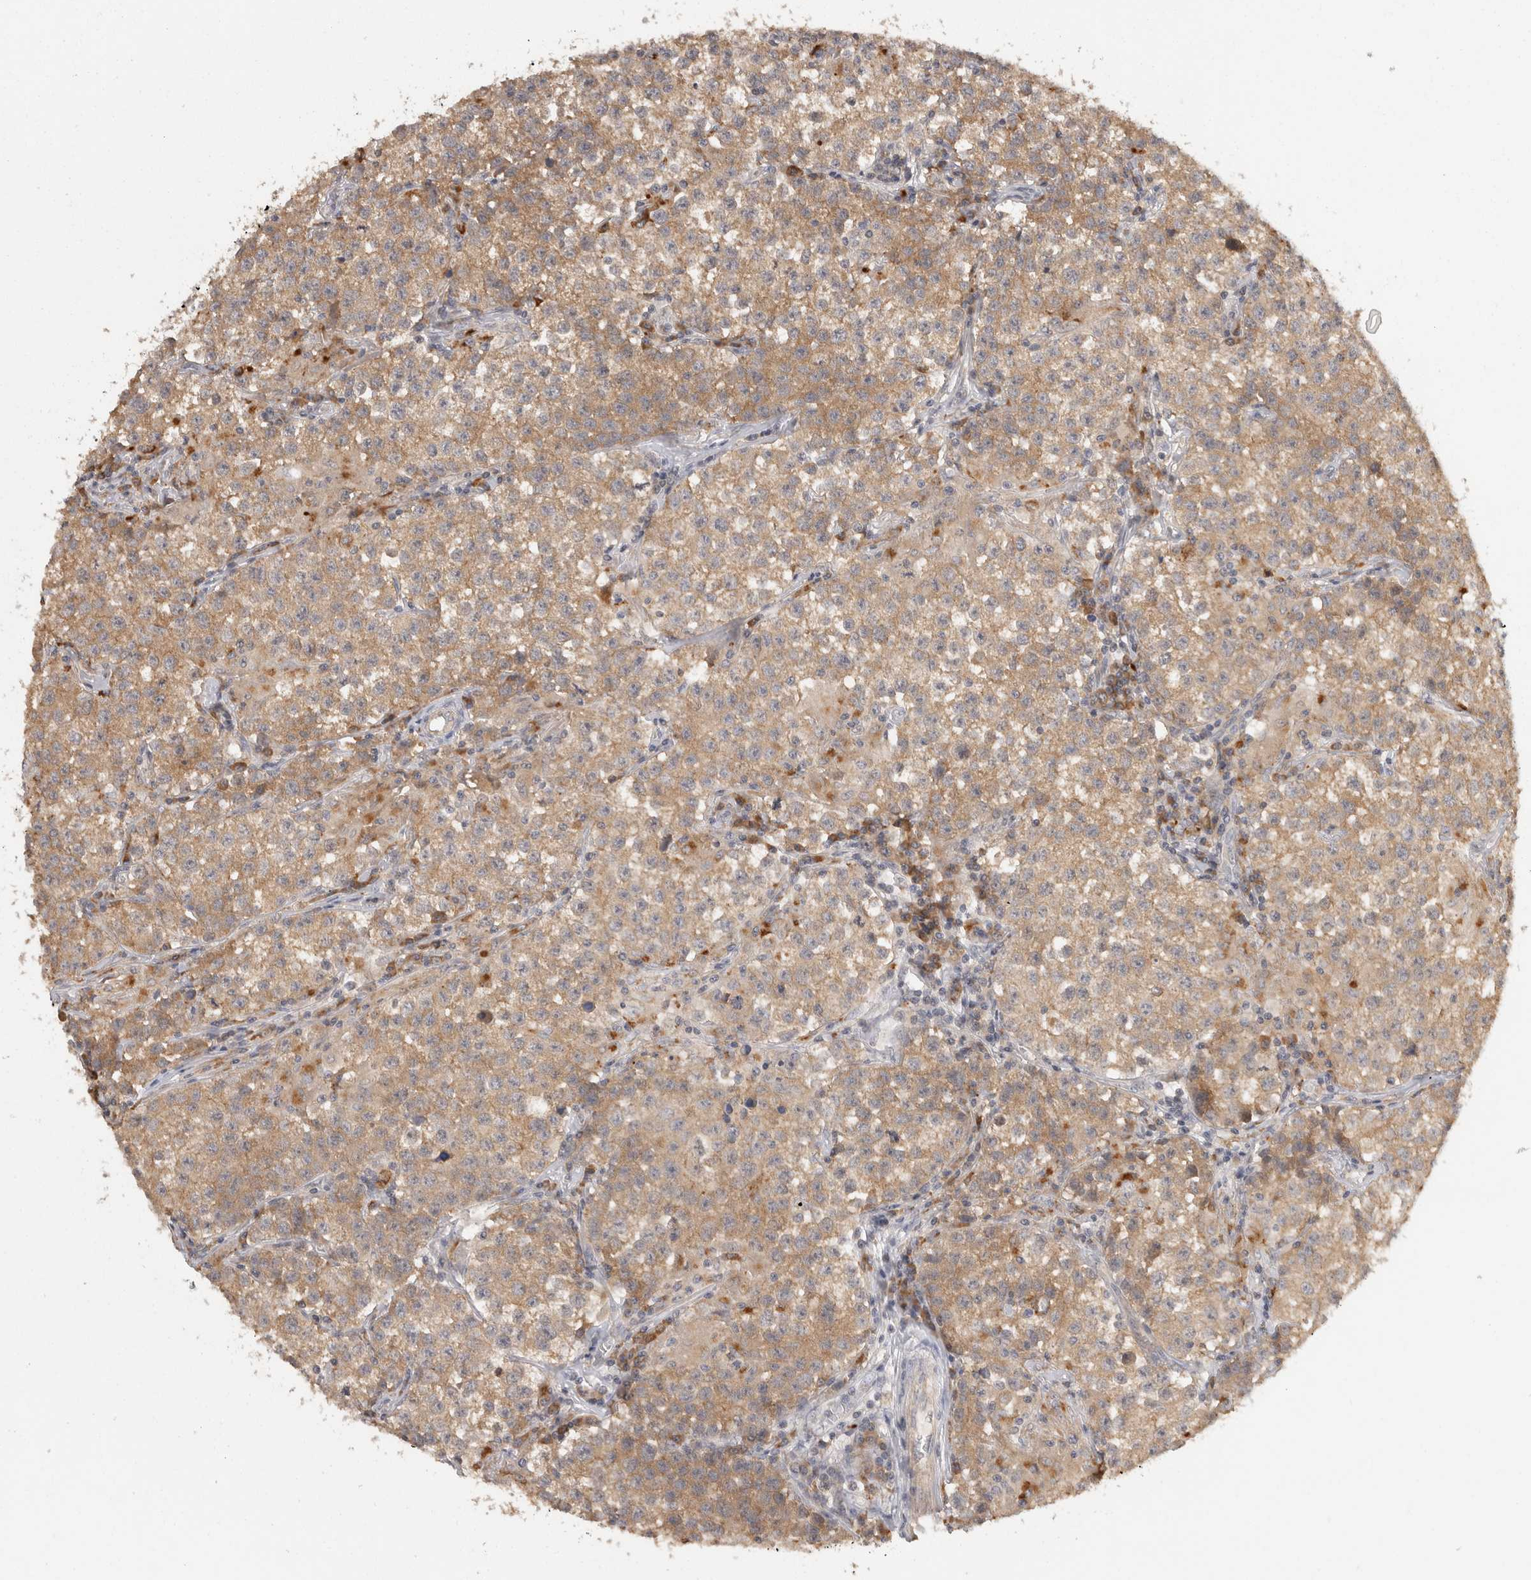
{"staining": {"intensity": "weak", "quantity": ">75%", "location": "cytoplasmic/membranous"}, "tissue": "testis cancer", "cell_type": "Tumor cells", "image_type": "cancer", "snomed": [{"axis": "morphology", "description": "Seminoma, NOS"}, {"axis": "morphology", "description": "Carcinoma, Embryonal, NOS"}, {"axis": "topography", "description": "Testis"}], "caption": "Protein expression analysis of human testis seminoma reveals weak cytoplasmic/membranous staining in approximately >75% of tumor cells.", "gene": "ACAT2", "patient": {"sex": "male", "age": 43}}